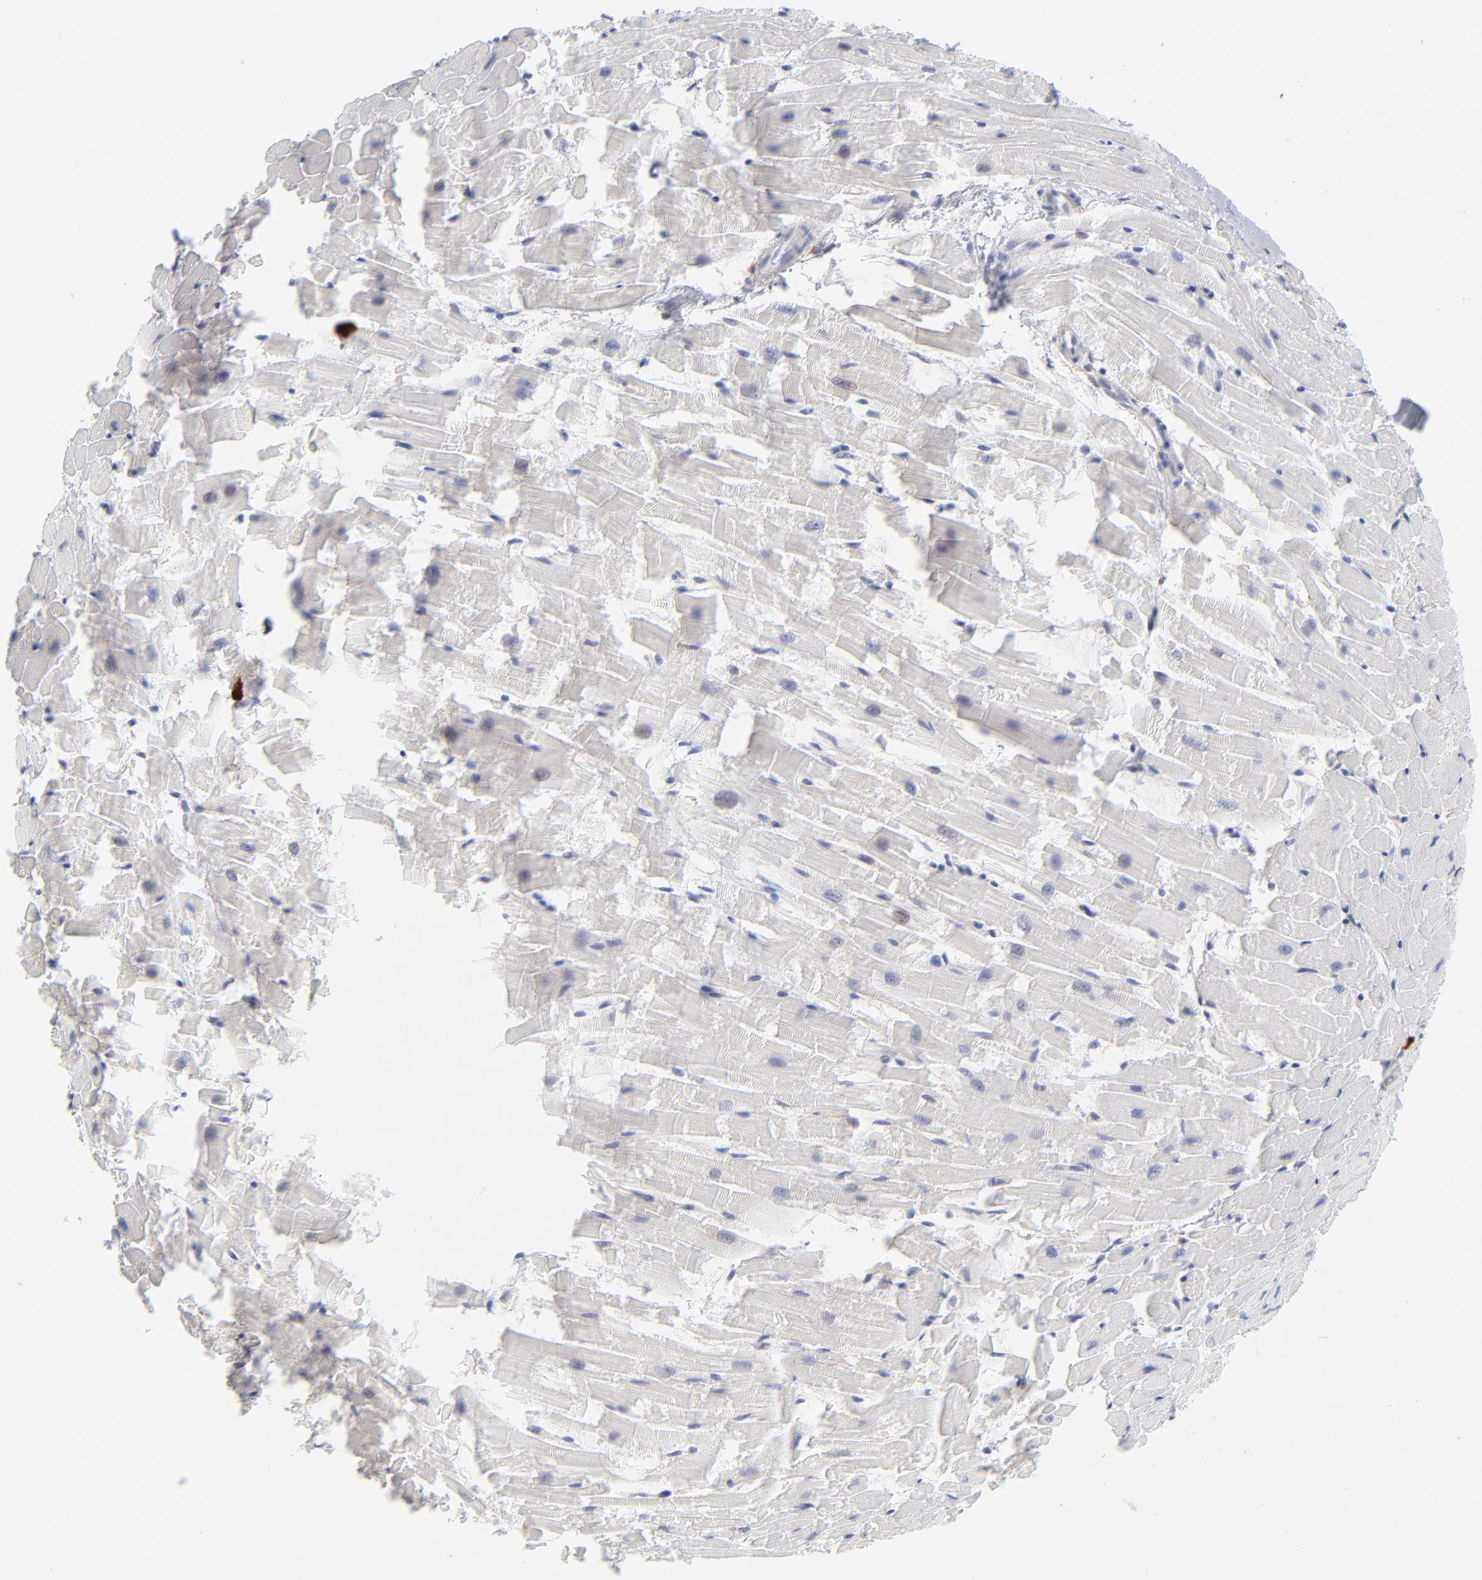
{"staining": {"intensity": "negative", "quantity": "none", "location": "none"}, "tissue": "heart muscle", "cell_type": "Cardiomyocytes", "image_type": "normal", "snomed": [{"axis": "morphology", "description": "Normal tissue, NOS"}, {"axis": "topography", "description": "Heart"}], "caption": "Immunohistochemistry of normal heart muscle exhibits no staining in cardiomyocytes. (Stains: DAB (3,3'-diaminobenzidine) immunohistochemistry (IHC) with hematoxylin counter stain, Microscopy: brightfield microscopy at high magnification).", "gene": "NBN", "patient": {"sex": "female", "age": 19}}